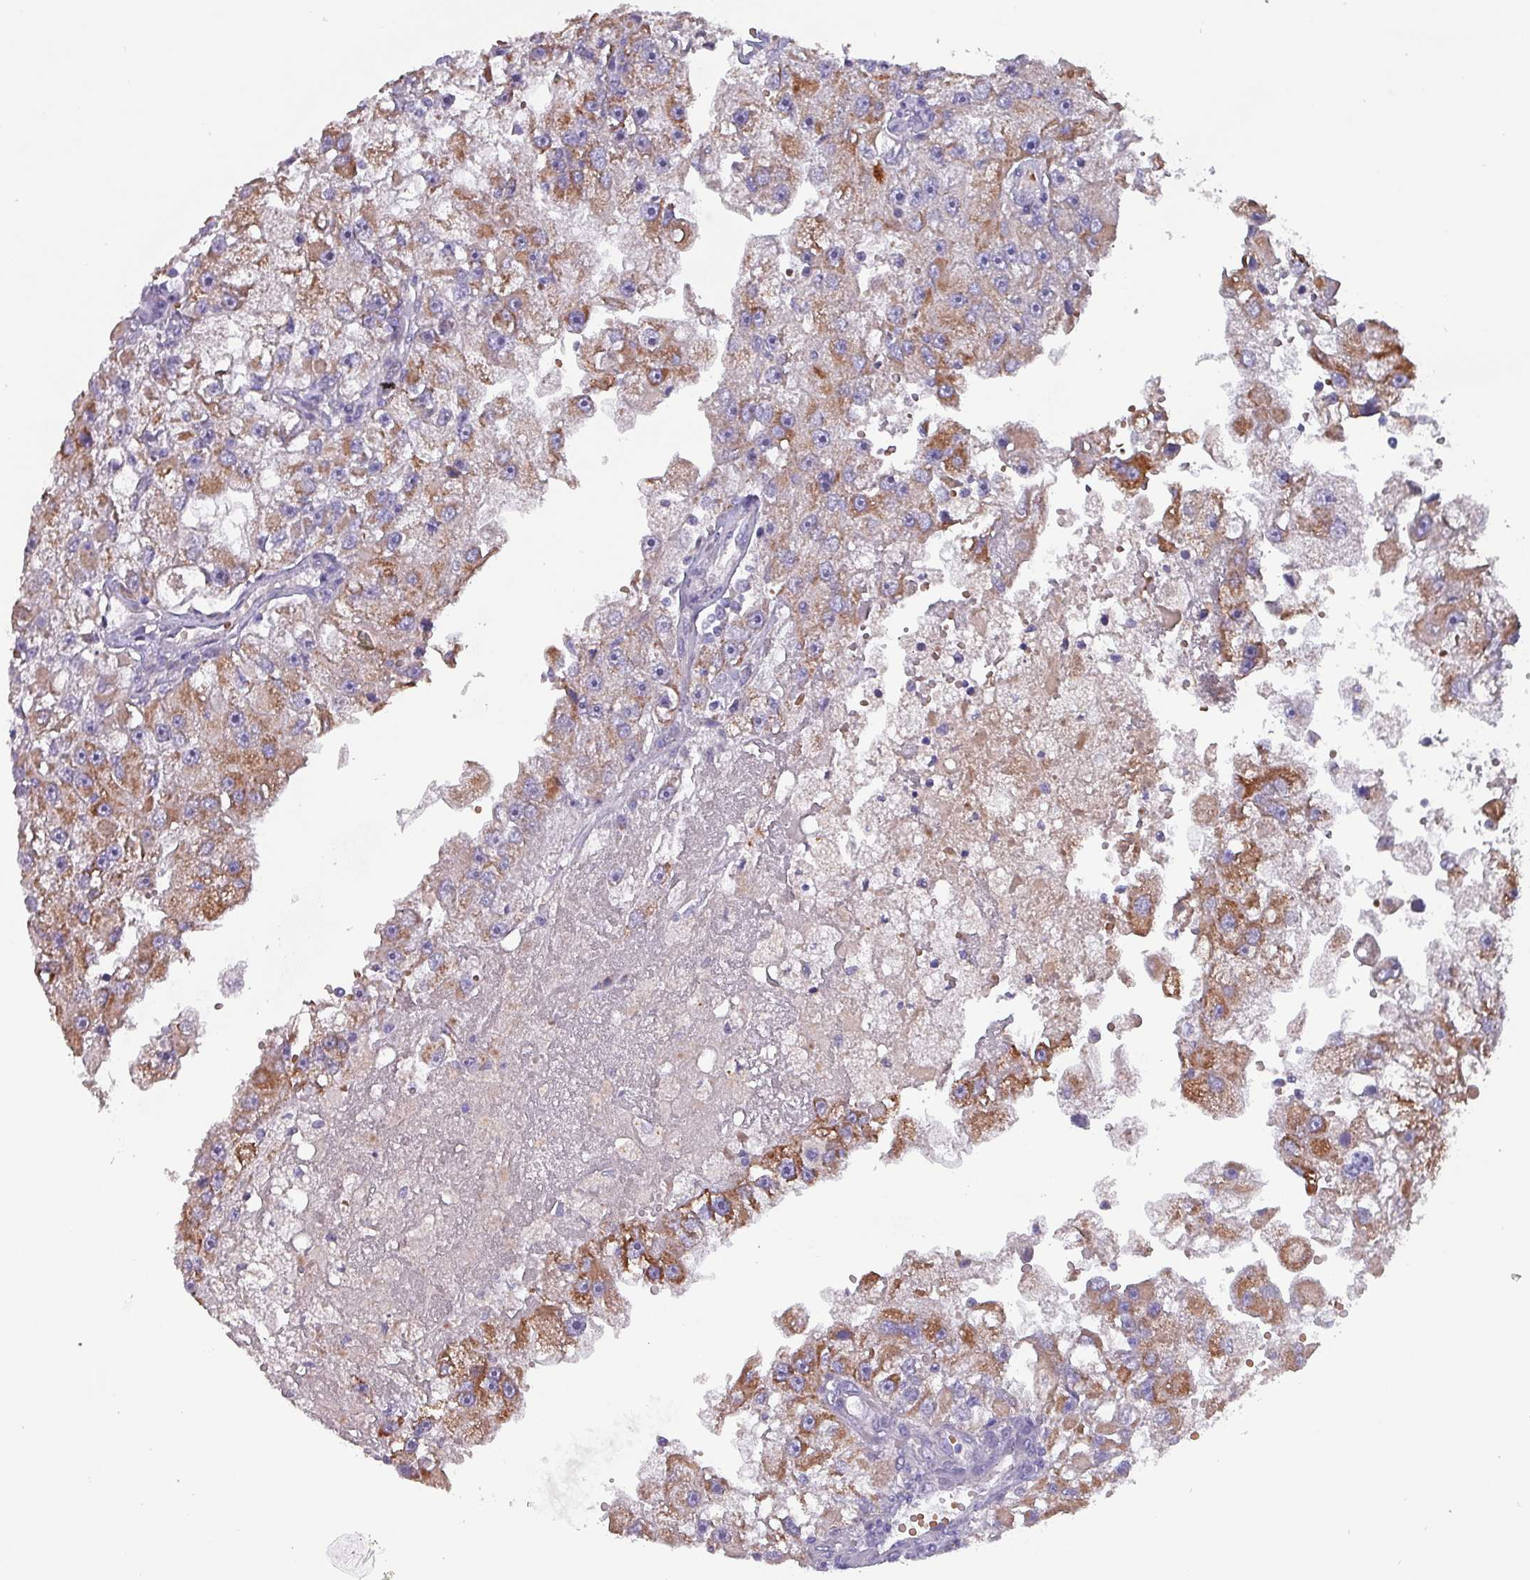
{"staining": {"intensity": "moderate", "quantity": ">75%", "location": "cytoplasmic/membranous"}, "tissue": "renal cancer", "cell_type": "Tumor cells", "image_type": "cancer", "snomed": [{"axis": "morphology", "description": "Adenocarcinoma, NOS"}, {"axis": "topography", "description": "Kidney"}], "caption": "Brown immunohistochemical staining in human renal cancer (adenocarcinoma) demonstrates moderate cytoplasmic/membranous expression in approximately >75% of tumor cells.", "gene": "ZNF322", "patient": {"sex": "male", "age": 63}}